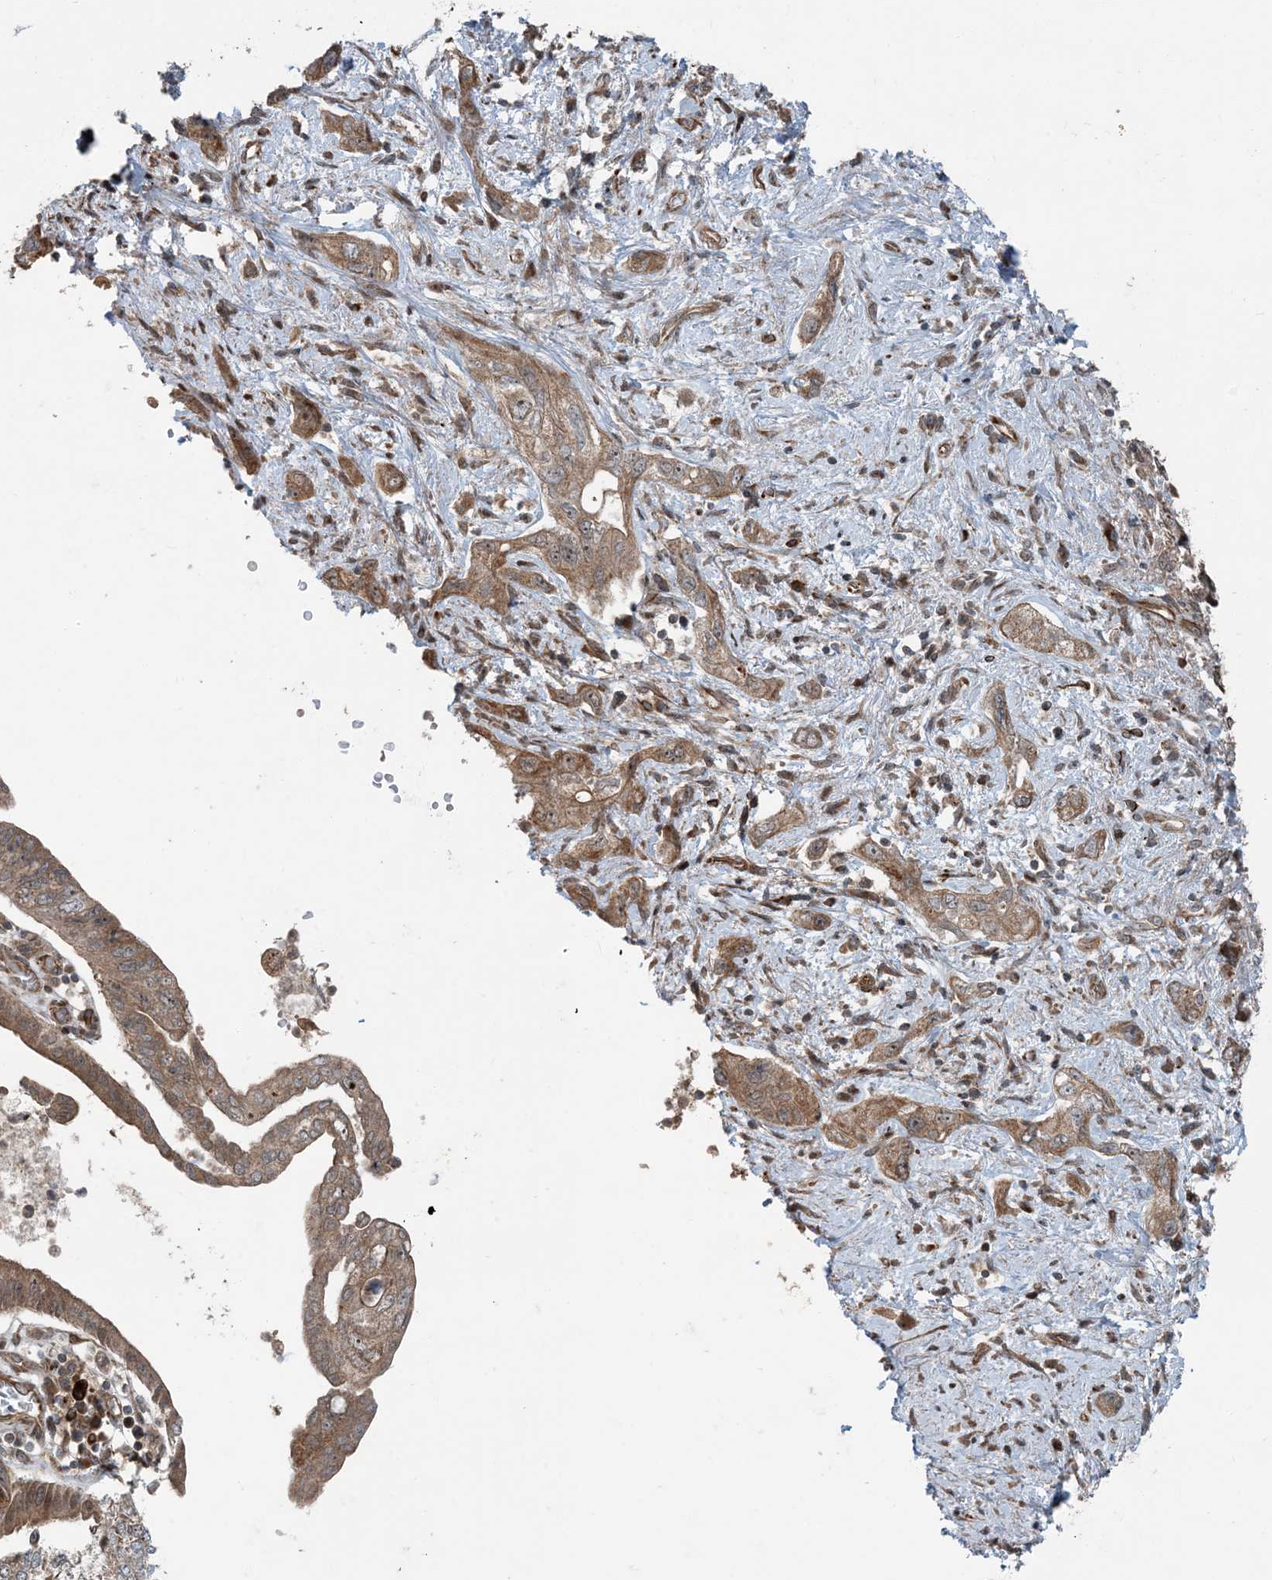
{"staining": {"intensity": "moderate", "quantity": ">75%", "location": "cytoplasmic/membranous"}, "tissue": "pancreatic cancer", "cell_type": "Tumor cells", "image_type": "cancer", "snomed": [{"axis": "morphology", "description": "Adenocarcinoma, NOS"}, {"axis": "topography", "description": "Pancreas"}], "caption": "Moderate cytoplasmic/membranous expression for a protein is seen in about >75% of tumor cells of pancreatic cancer using immunohistochemistry.", "gene": "EDEM2", "patient": {"sex": "female", "age": 73}}